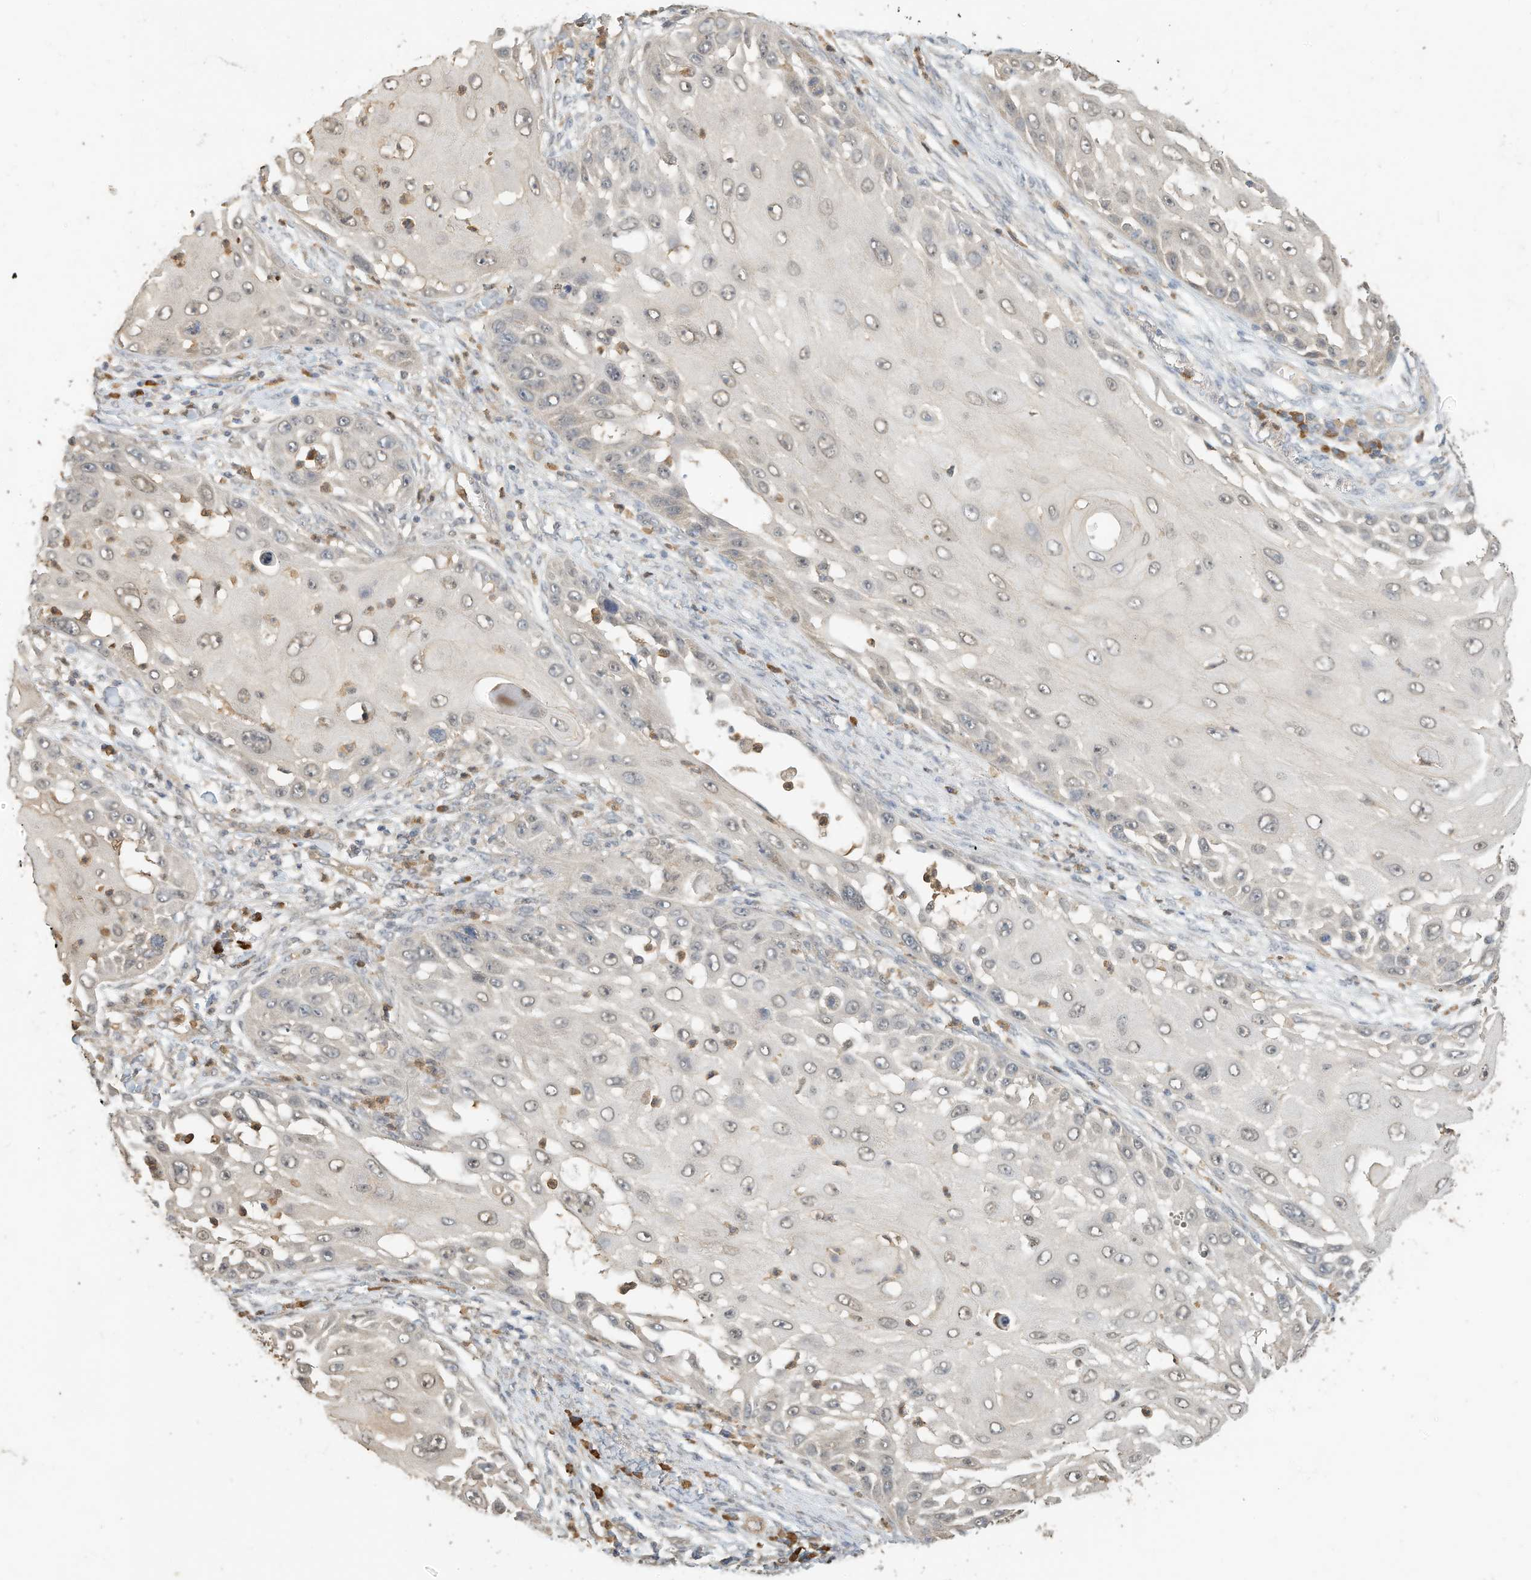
{"staining": {"intensity": "negative", "quantity": "none", "location": "none"}, "tissue": "skin cancer", "cell_type": "Tumor cells", "image_type": "cancer", "snomed": [{"axis": "morphology", "description": "Squamous cell carcinoma, NOS"}, {"axis": "topography", "description": "Skin"}], "caption": "Skin cancer (squamous cell carcinoma) was stained to show a protein in brown. There is no significant positivity in tumor cells.", "gene": "OFD1", "patient": {"sex": "female", "age": 44}}